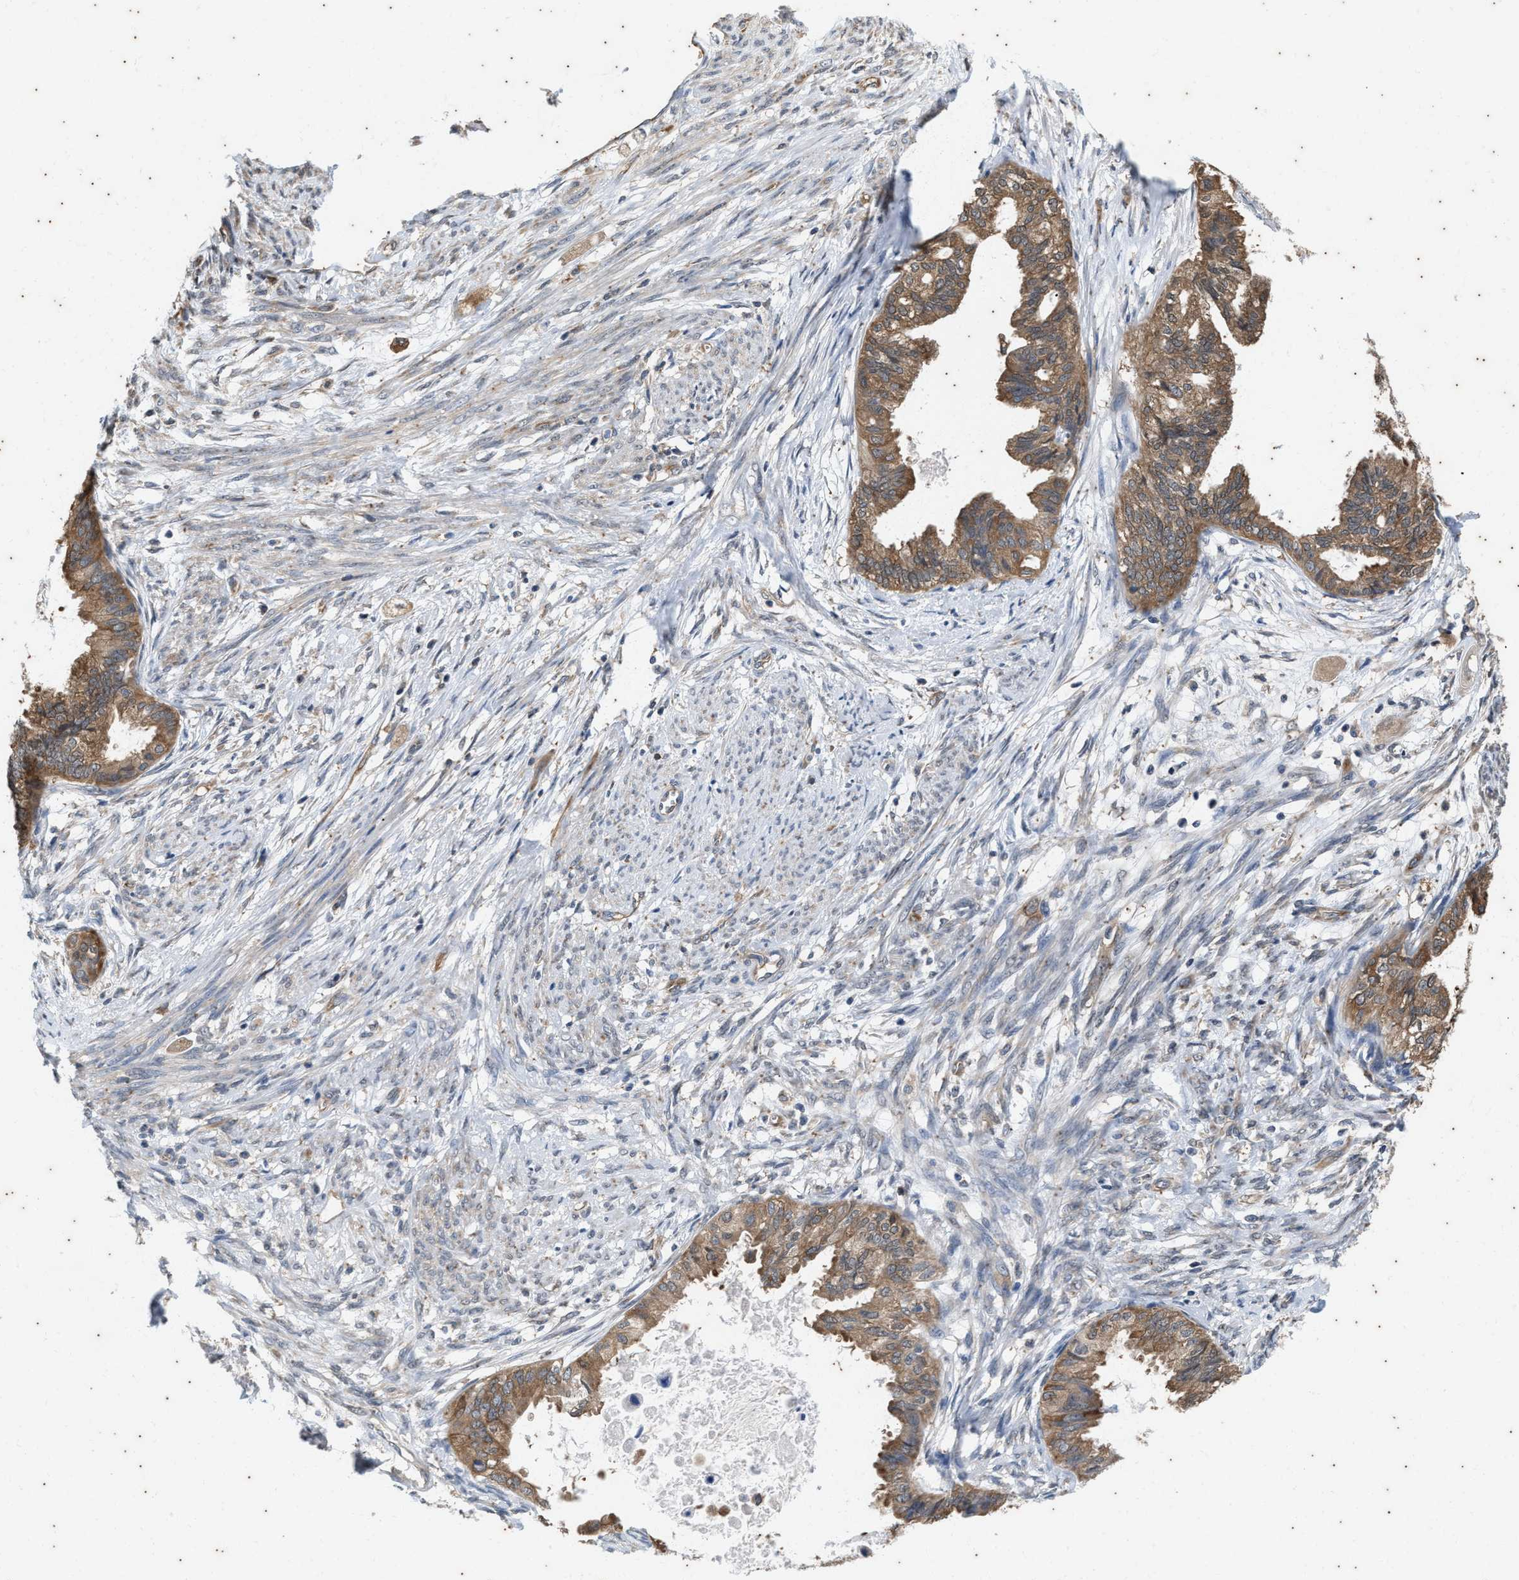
{"staining": {"intensity": "moderate", "quantity": ">75%", "location": "cytoplasmic/membranous"}, "tissue": "cervical cancer", "cell_type": "Tumor cells", "image_type": "cancer", "snomed": [{"axis": "morphology", "description": "Normal tissue, NOS"}, {"axis": "morphology", "description": "Adenocarcinoma, NOS"}, {"axis": "topography", "description": "Cervix"}, {"axis": "topography", "description": "Endometrium"}], "caption": "Adenocarcinoma (cervical) stained with DAB (3,3'-diaminobenzidine) immunohistochemistry (IHC) shows medium levels of moderate cytoplasmic/membranous staining in about >75% of tumor cells.", "gene": "COX19", "patient": {"sex": "female", "age": 86}}